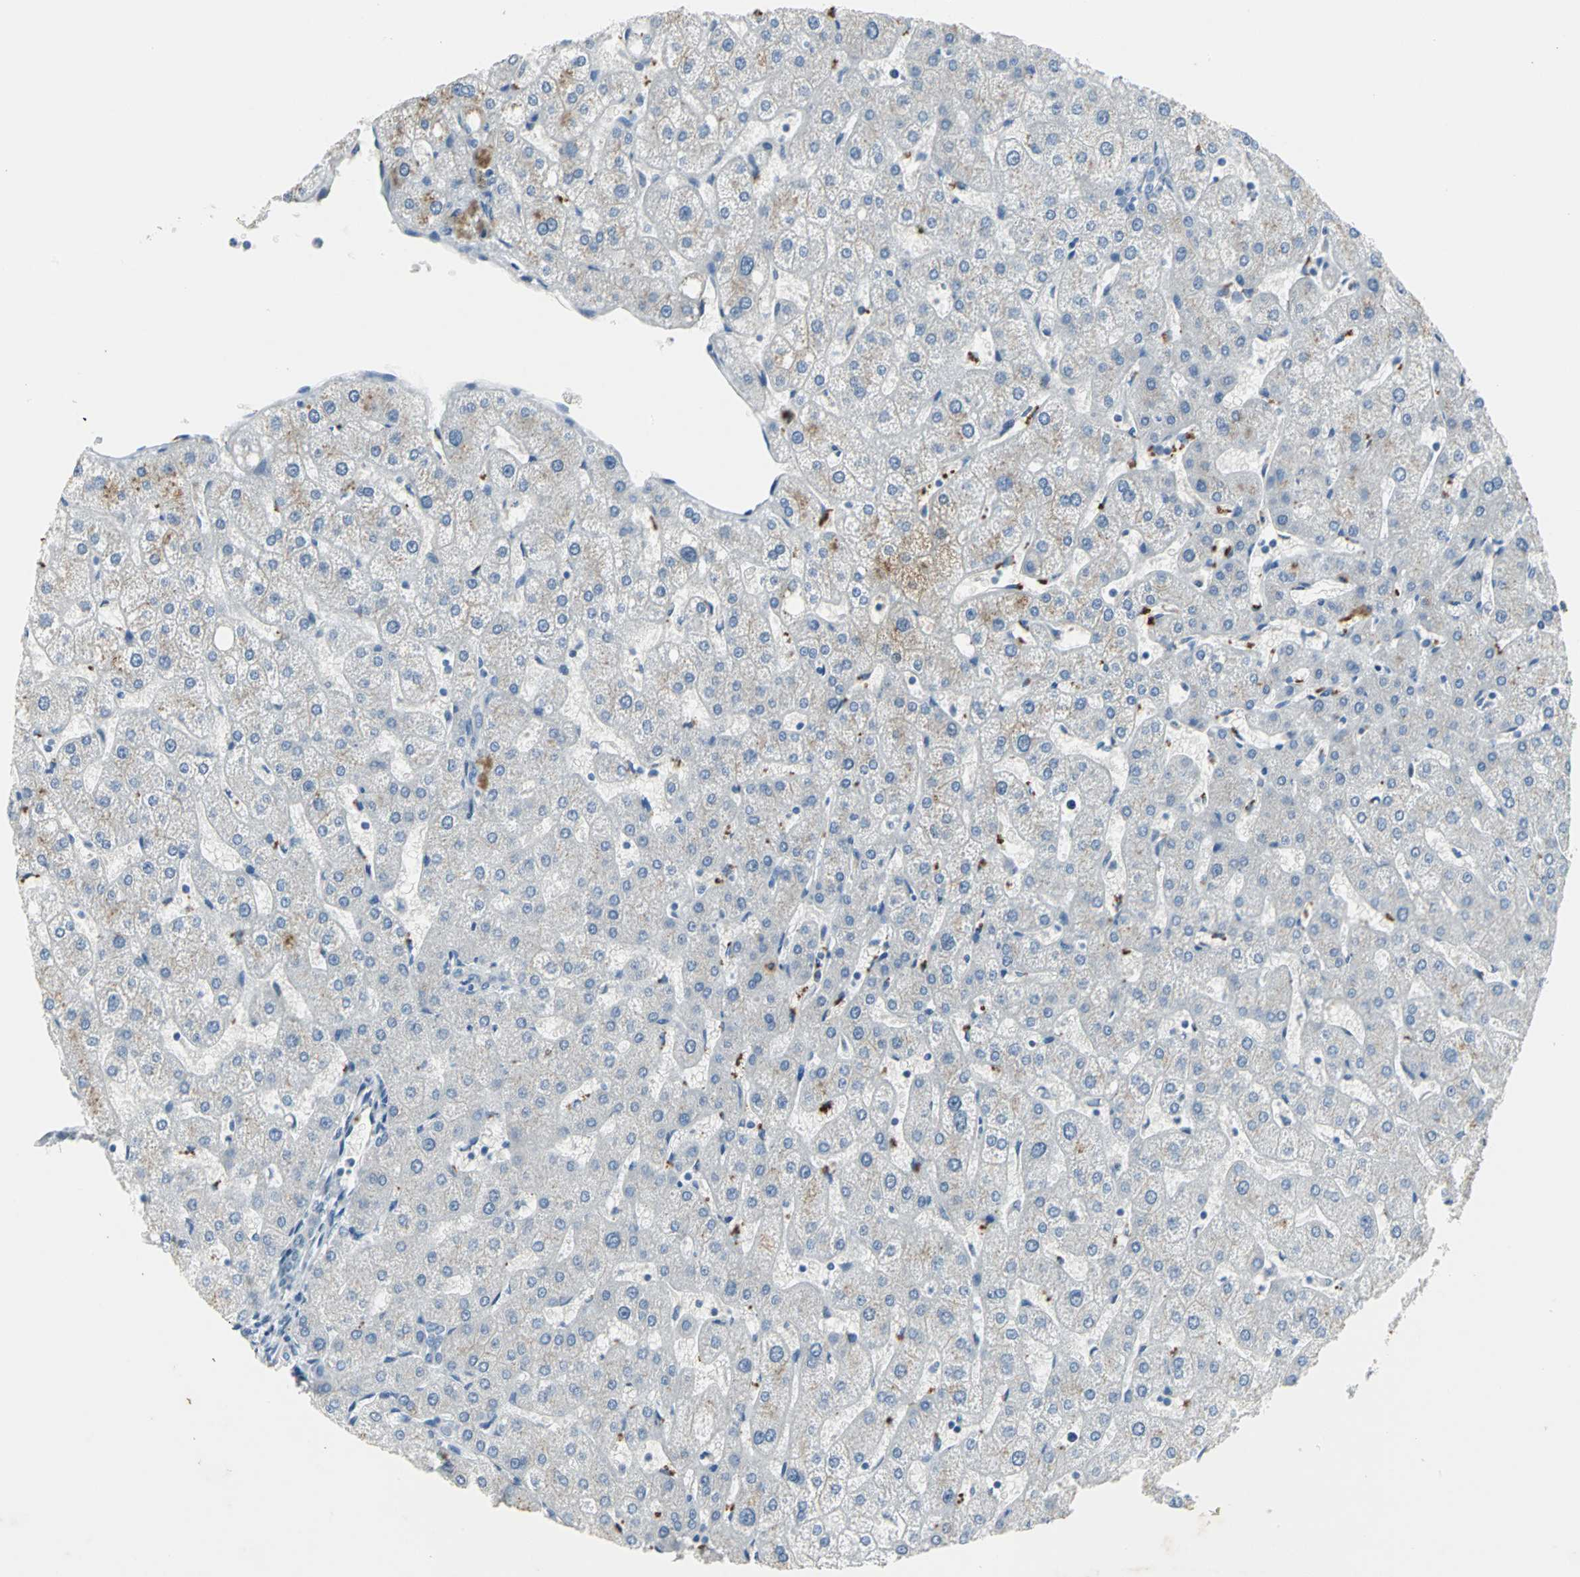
{"staining": {"intensity": "negative", "quantity": "none", "location": "none"}, "tissue": "liver", "cell_type": "Cholangiocytes", "image_type": "normal", "snomed": [{"axis": "morphology", "description": "Normal tissue, NOS"}, {"axis": "topography", "description": "Liver"}], "caption": "DAB (3,3'-diaminobenzidine) immunohistochemical staining of benign human liver reveals no significant expression in cholangiocytes.", "gene": "PTGDS", "patient": {"sex": "male", "age": 67}}